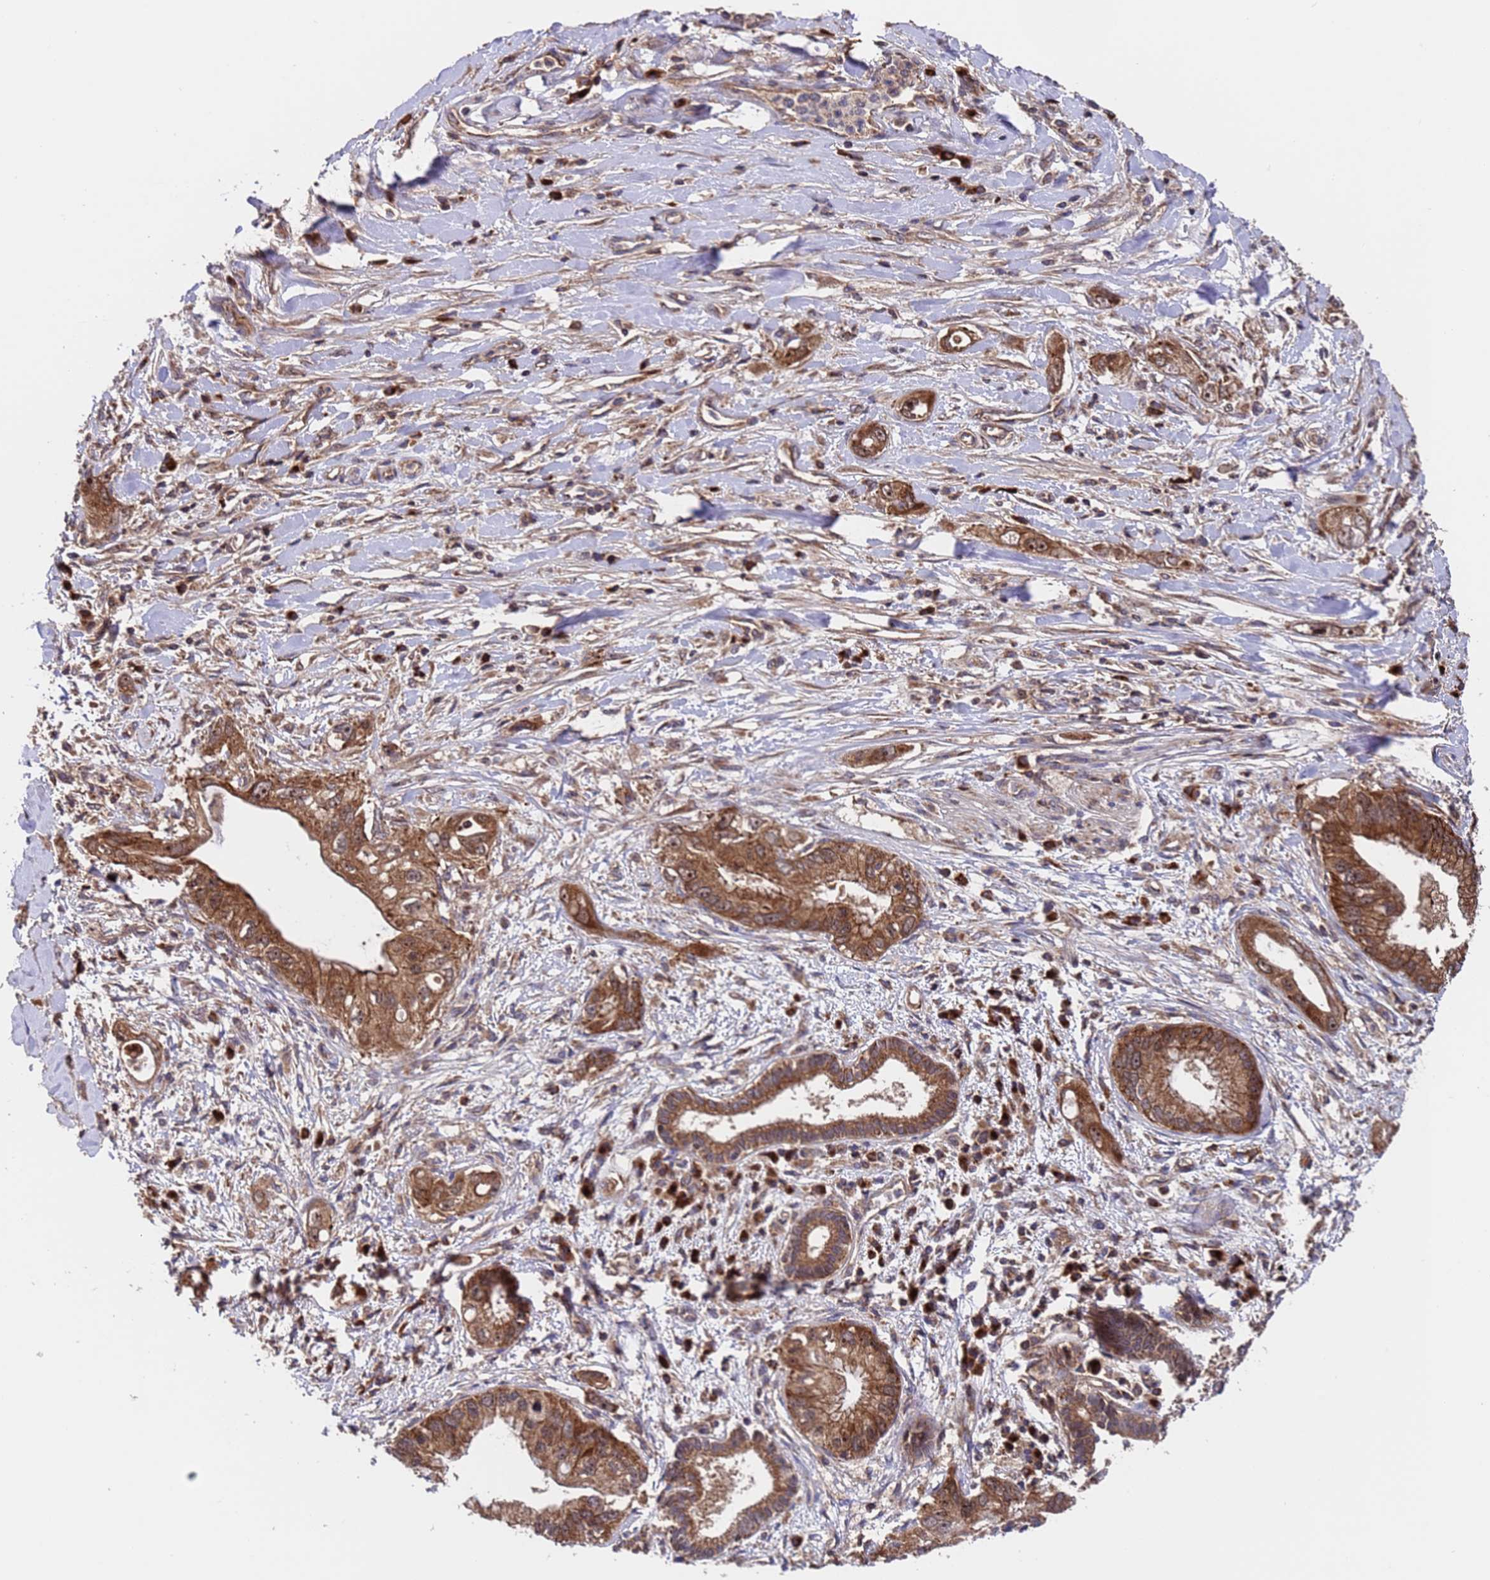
{"staining": {"intensity": "strong", "quantity": ">75%", "location": "cytoplasmic/membranous"}, "tissue": "pancreatic cancer", "cell_type": "Tumor cells", "image_type": "cancer", "snomed": [{"axis": "morphology", "description": "Inflammation, NOS"}, {"axis": "morphology", "description": "Adenocarcinoma, NOS"}, {"axis": "topography", "description": "Pancreas"}], "caption": "DAB (3,3'-diaminobenzidine) immunohistochemical staining of human adenocarcinoma (pancreatic) displays strong cytoplasmic/membranous protein positivity in approximately >75% of tumor cells. Nuclei are stained in blue.", "gene": "TSR3", "patient": {"sex": "female", "age": 56}}